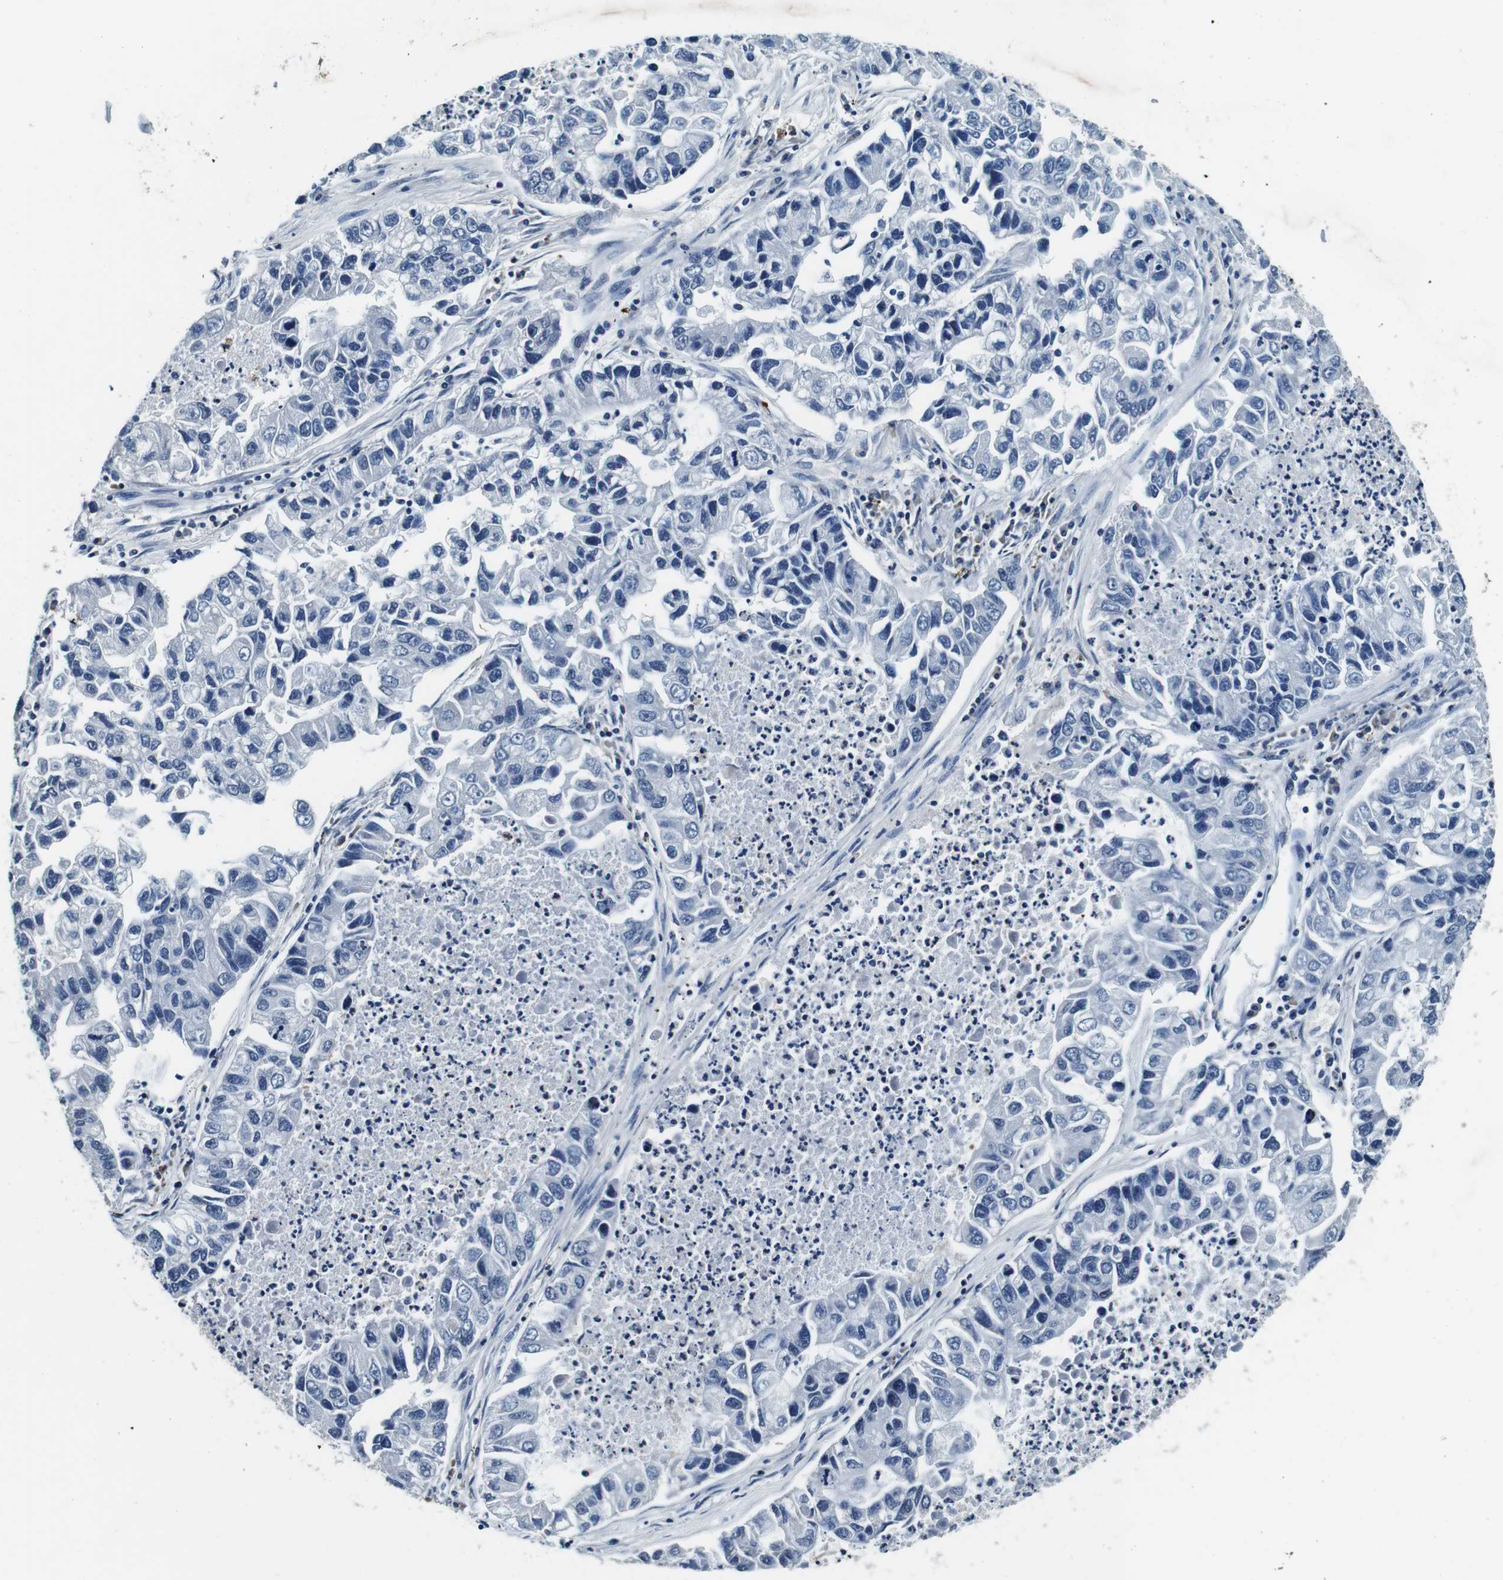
{"staining": {"intensity": "negative", "quantity": "none", "location": "none"}, "tissue": "lung cancer", "cell_type": "Tumor cells", "image_type": "cancer", "snomed": [{"axis": "morphology", "description": "Adenocarcinoma, NOS"}, {"axis": "topography", "description": "Lung"}], "caption": "There is no significant expression in tumor cells of lung cancer (adenocarcinoma). The staining was performed using DAB (3,3'-diaminobenzidine) to visualize the protein expression in brown, while the nuclei were stained in blue with hematoxylin (Magnification: 20x).", "gene": "GJE1", "patient": {"sex": "female", "age": 51}}